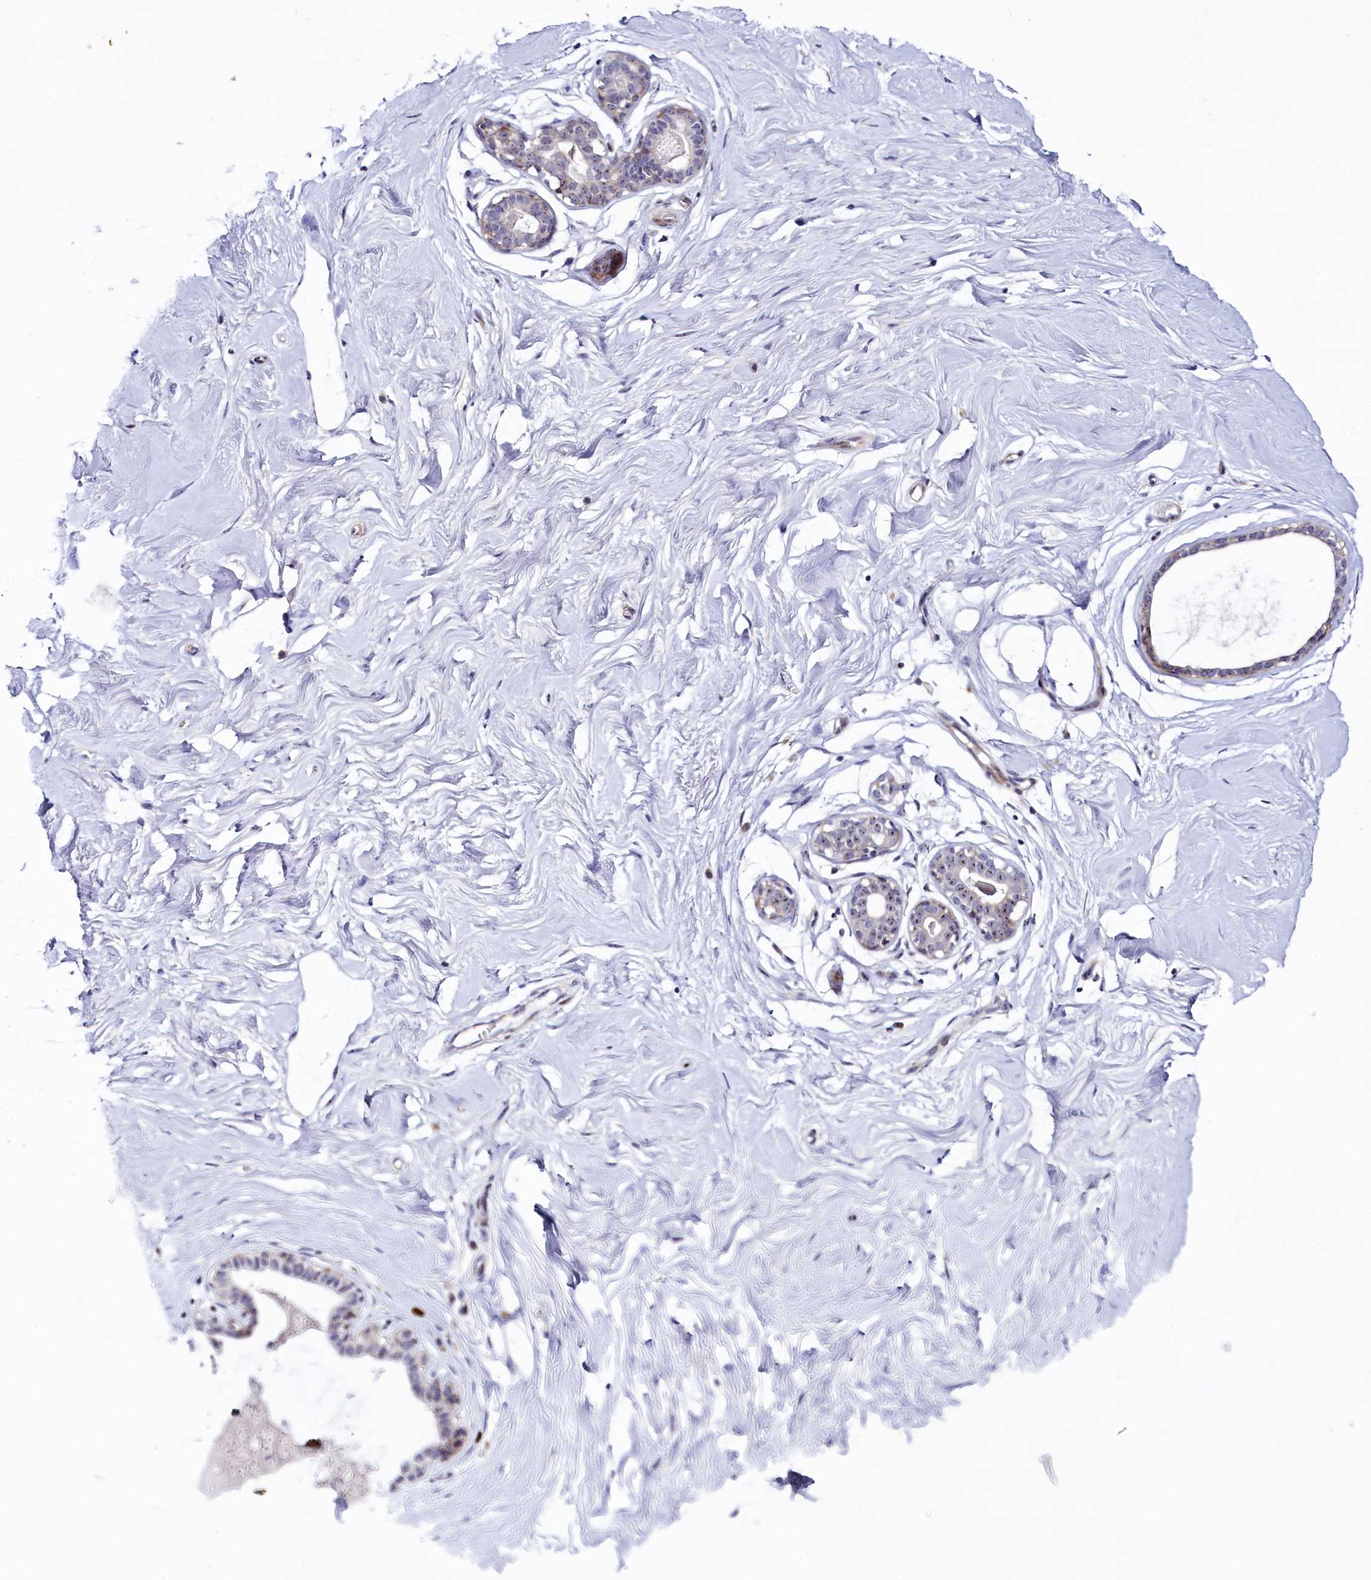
{"staining": {"intensity": "negative", "quantity": "none", "location": "none"}, "tissue": "breast", "cell_type": "Adipocytes", "image_type": "normal", "snomed": [{"axis": "morphology", "description": "Normal tissue, NOS"}, {"axis": "morphology", "description": "Adenoma, NOS"}, {"axis": "topography", "description": "Breast"}], "caption": "This is an immunohistochemistry (IHC) micrograph of unremarkable breast. There is no positivity in adipocytes.", "gene": "TCOF1", "patient": {"sex": "female", "age": 23}}